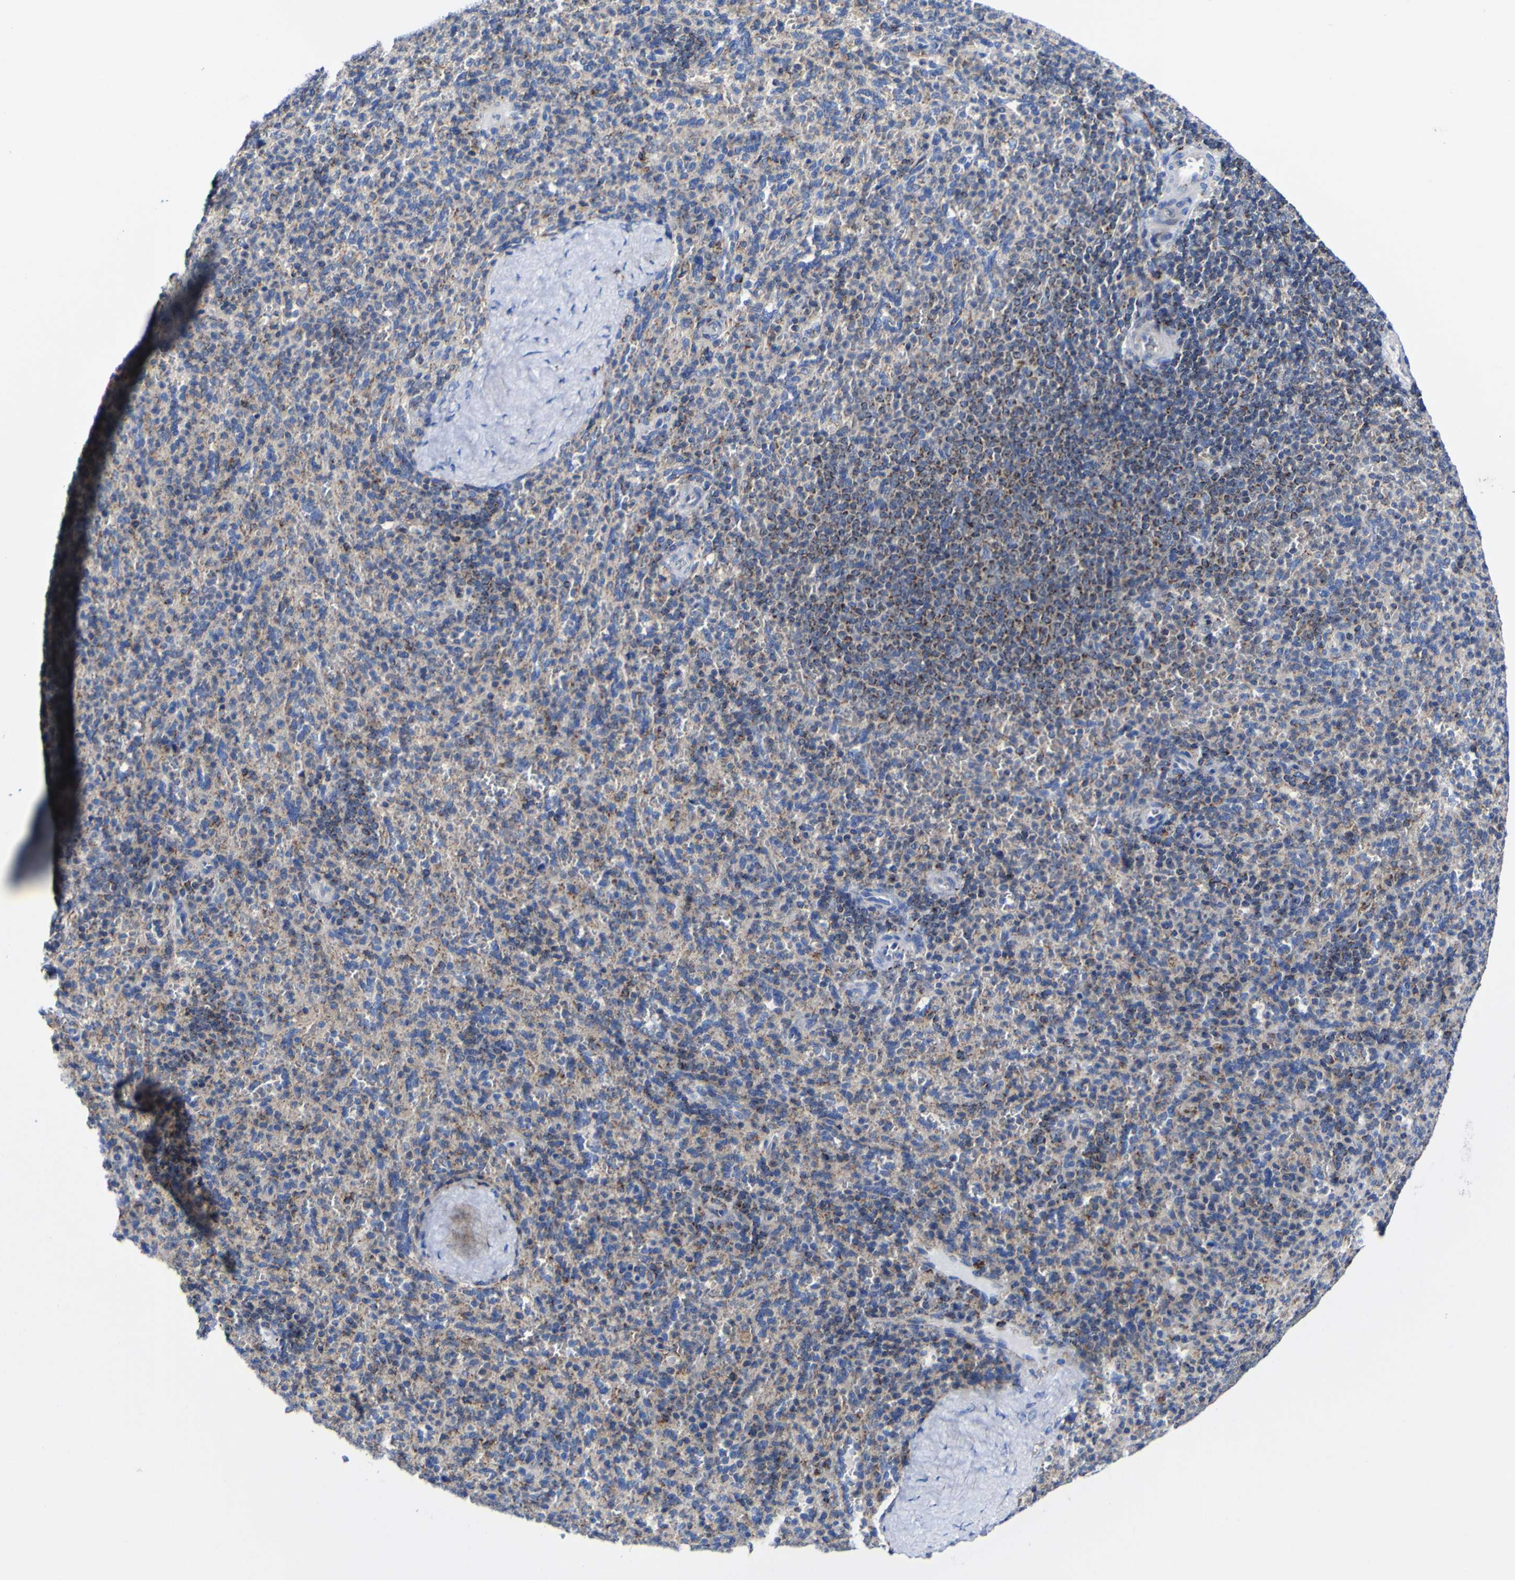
{"staining": {"intensity": "moderate", "quantity": "25%-75%", "location": "cytoplasmic/membranous"}, "tissue": "spleen", "cell_type": "Cells in red pulp", "image_type": "normal", "snomed": [{"axis": "morphology", "description": "Normal tissue, NOS"}, {"axis": "topography", "description": "Spleen"}], "caption": "Immunohistochemical staining of benign spleen shows 25%-75% levels of moderate cytoplasmic/membranous protein expression in approximately 25%-75% of cells in red pulp. The protein is shown in brown color, while the nuclei are stained blue.", "gene": "CCDC90B", "patient": {"sex": "male", "age": 36}}